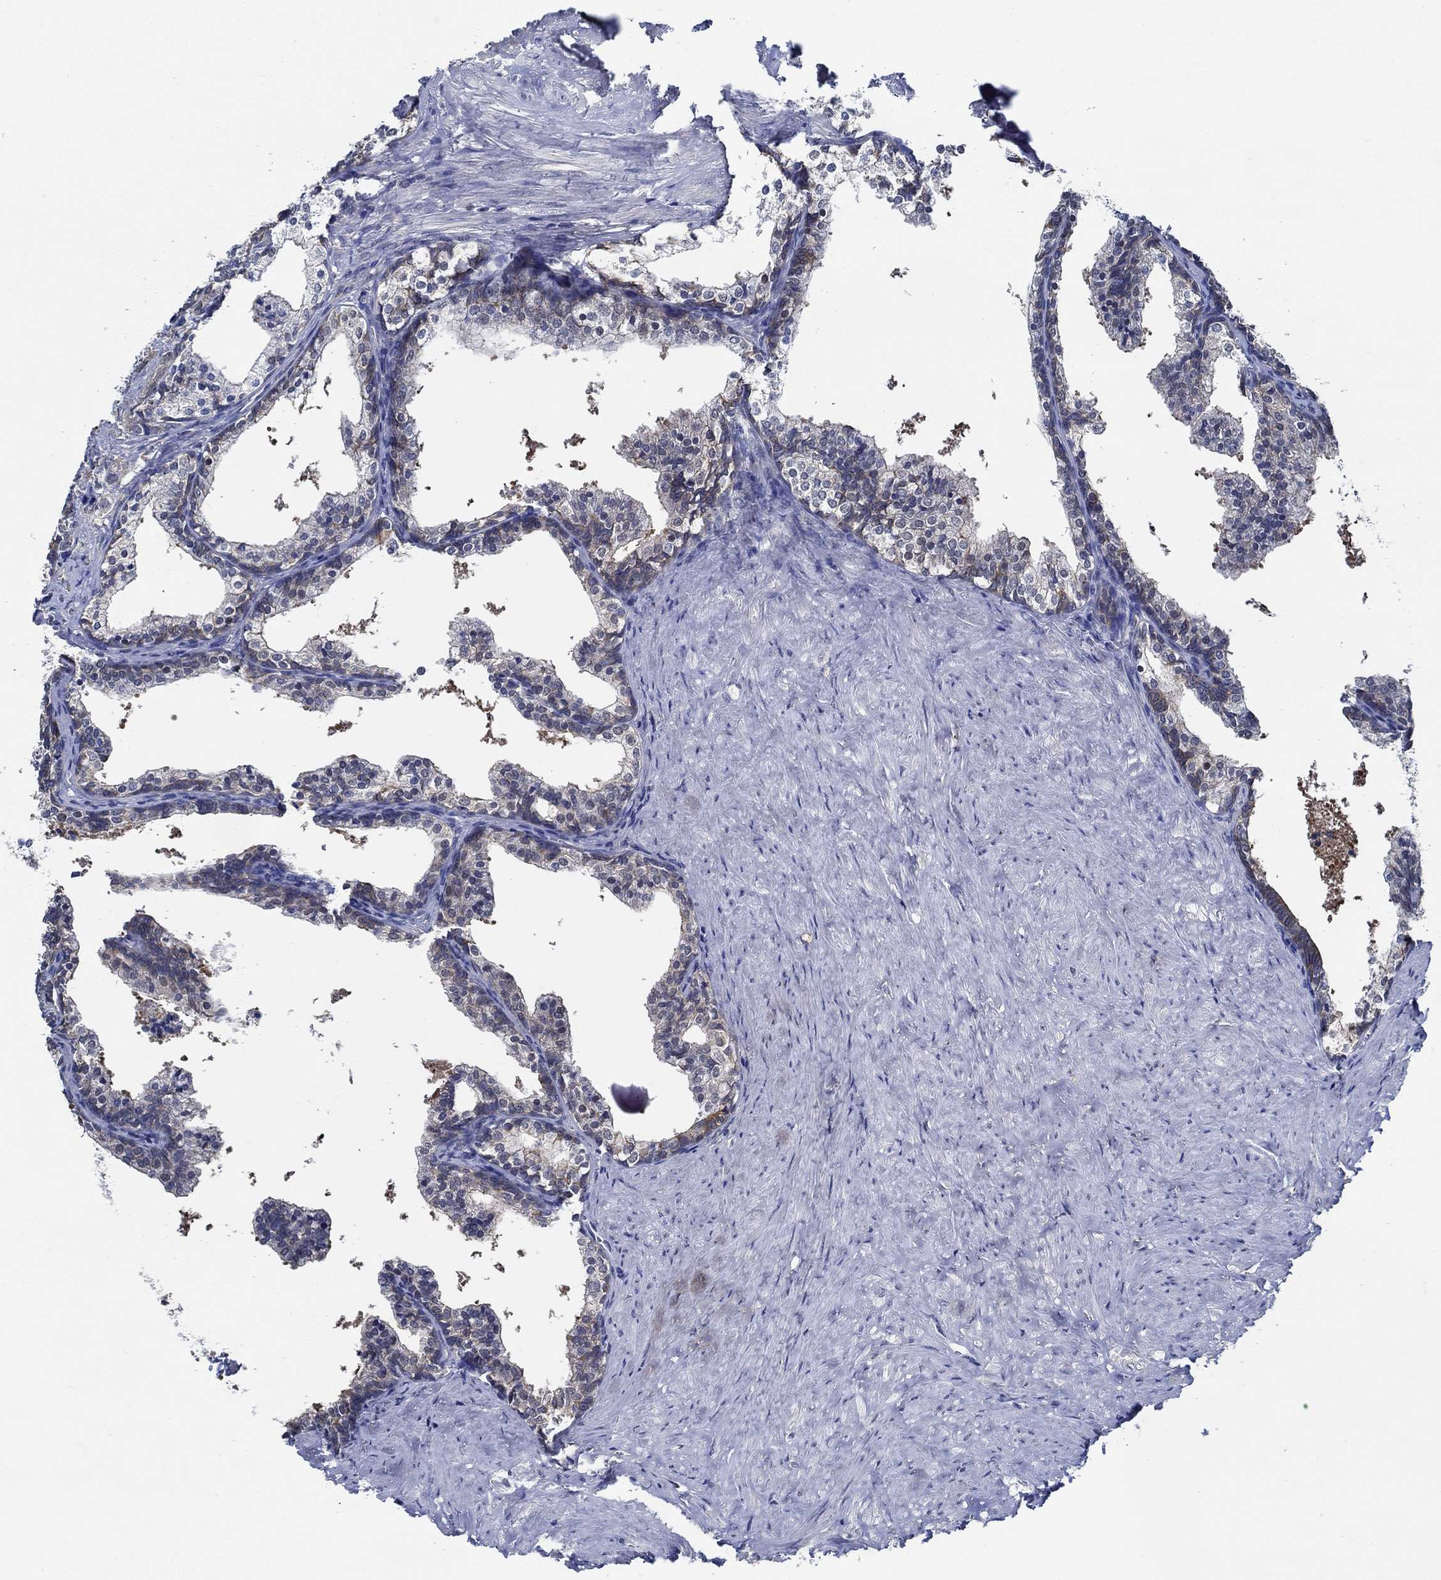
{"staining": {"intensity": "weak", "quantity": "<25%", "location": "cytoplasmic/membranous"}, "tissue": "prostate cancer", "cell_type": "Tumor cells", "image_type": "cancer", "snomed": [{"axis": "morphology", "description": "Adenocarcinoma, NOS"}, {"axis": "topography", "description": "Prostate and seminal vesicle, NOS"}], "caption": "Tumor cells show no significant expression in prostate cancer (adenocarcinoma).", "gene": "DACT1", "patient": {"sex": "male", "age": 63}}